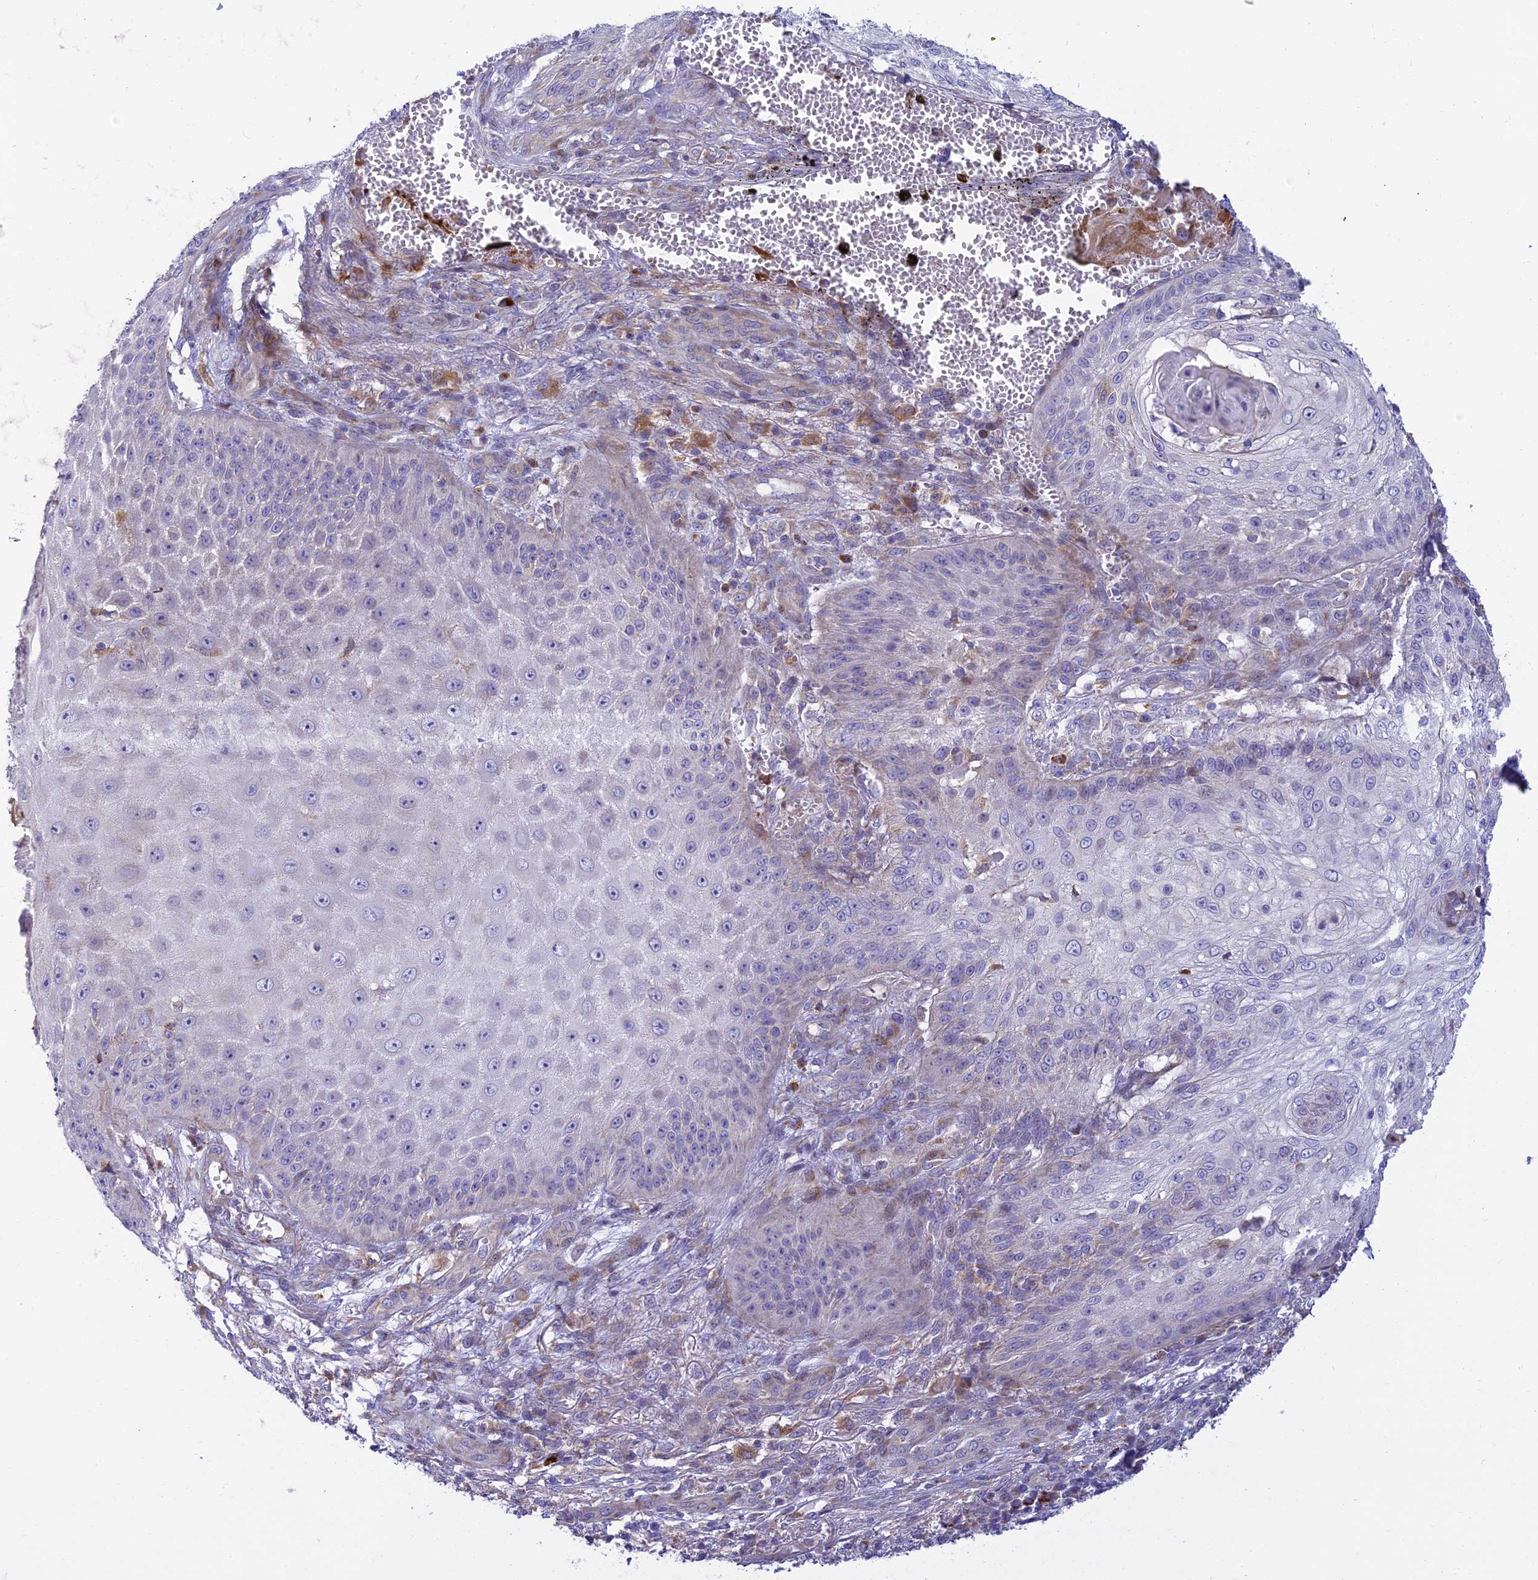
{"staining": {"intensity": "negative", "quantity": "none", "location": "none"}, "tissue": "skin cancer", "cell_type": "Tumor cells", "image_type": "cancer", "snomed": [{"axis": "morphology", "description": "Squamous cell carcinoma, NOS"}, {"axis": "topography", "description": "Skin"}], "caption": "A high-resolution photomicrograph shows immunohistochemistry (IHC) staining of squamous cell carcinoma (skin), which demonstrates no significant positivity in tumor cells. (DAB IHC with hematoxylin counter stain).", "gene": "CLCN7", "patient": {"sex": "male", "age": 70}}